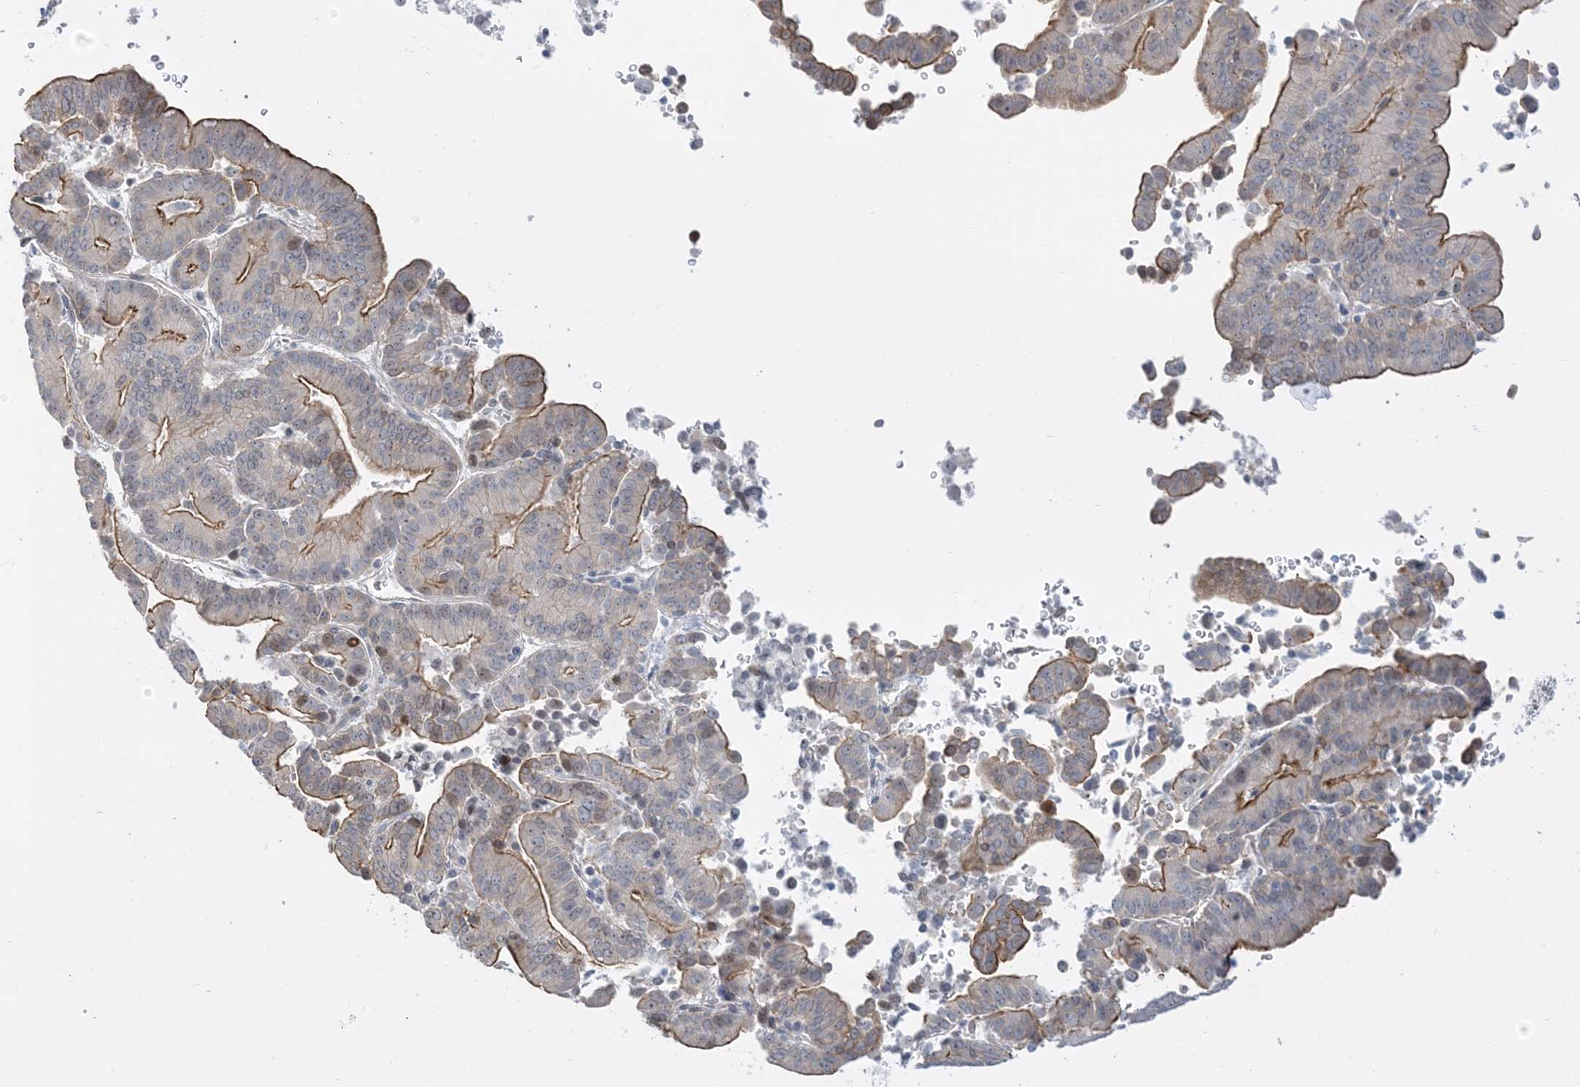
{"staining": {"intensity": "moderate", "quantity": "25%-75%", "location": "cytoplasmic/membranous"}, "tissue": "liver cancer", "cell_type": "Tumor cells", "image_type": "cancer", "snomed": [{"axis": "morphology", "description": "Cholangiocarcinoma"}, {"axis": "topography", "description": "Liver"}], "caption": "DAB immunohistochemical staining of liver cancer reveals moderate cytoplasmic/membranous protein staining in approximately 25%-75% of tumor cells.", "gene": "IL36B", "patient": {"sex": "female", "age": 75}}